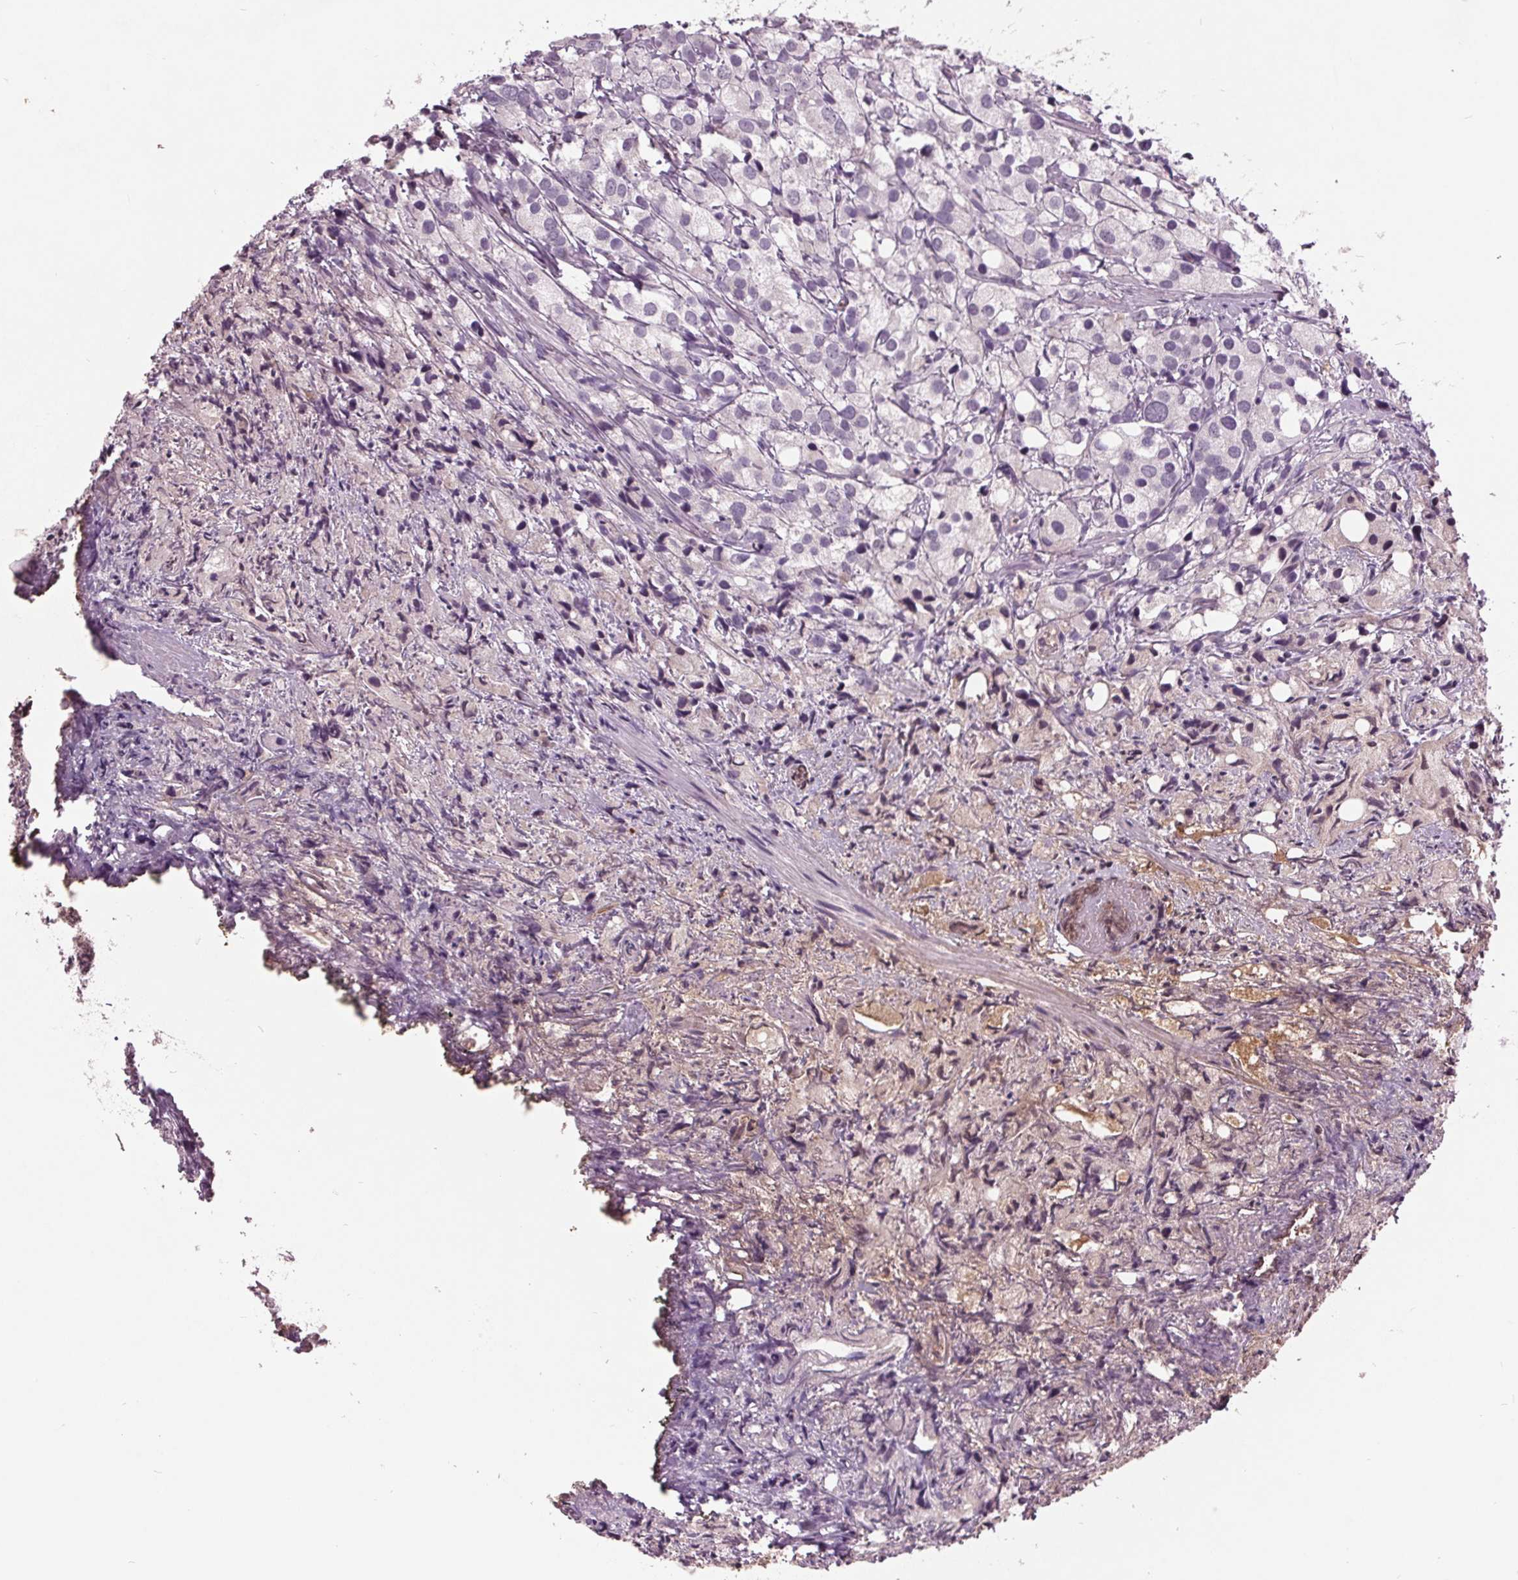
{"staining": {"intensity": "negative", "quantity": "none", "location": "none"}, "tissue": "prostate cancer", "cell_type": "Tumor cells", "image_type": "cancer", "snomed": [{"axis": "morphology", "description": "Adenocarcinoma, High grade"}, {"axis": "topography", "description": "Prostate"}], "caption": "DAB immunohistochemical staining of high-grade adenocarcinoma (prostate) reveals no significant staining in tumor cells.", "gene": "C6", "patient": {"sex": "male", "age": 86}}